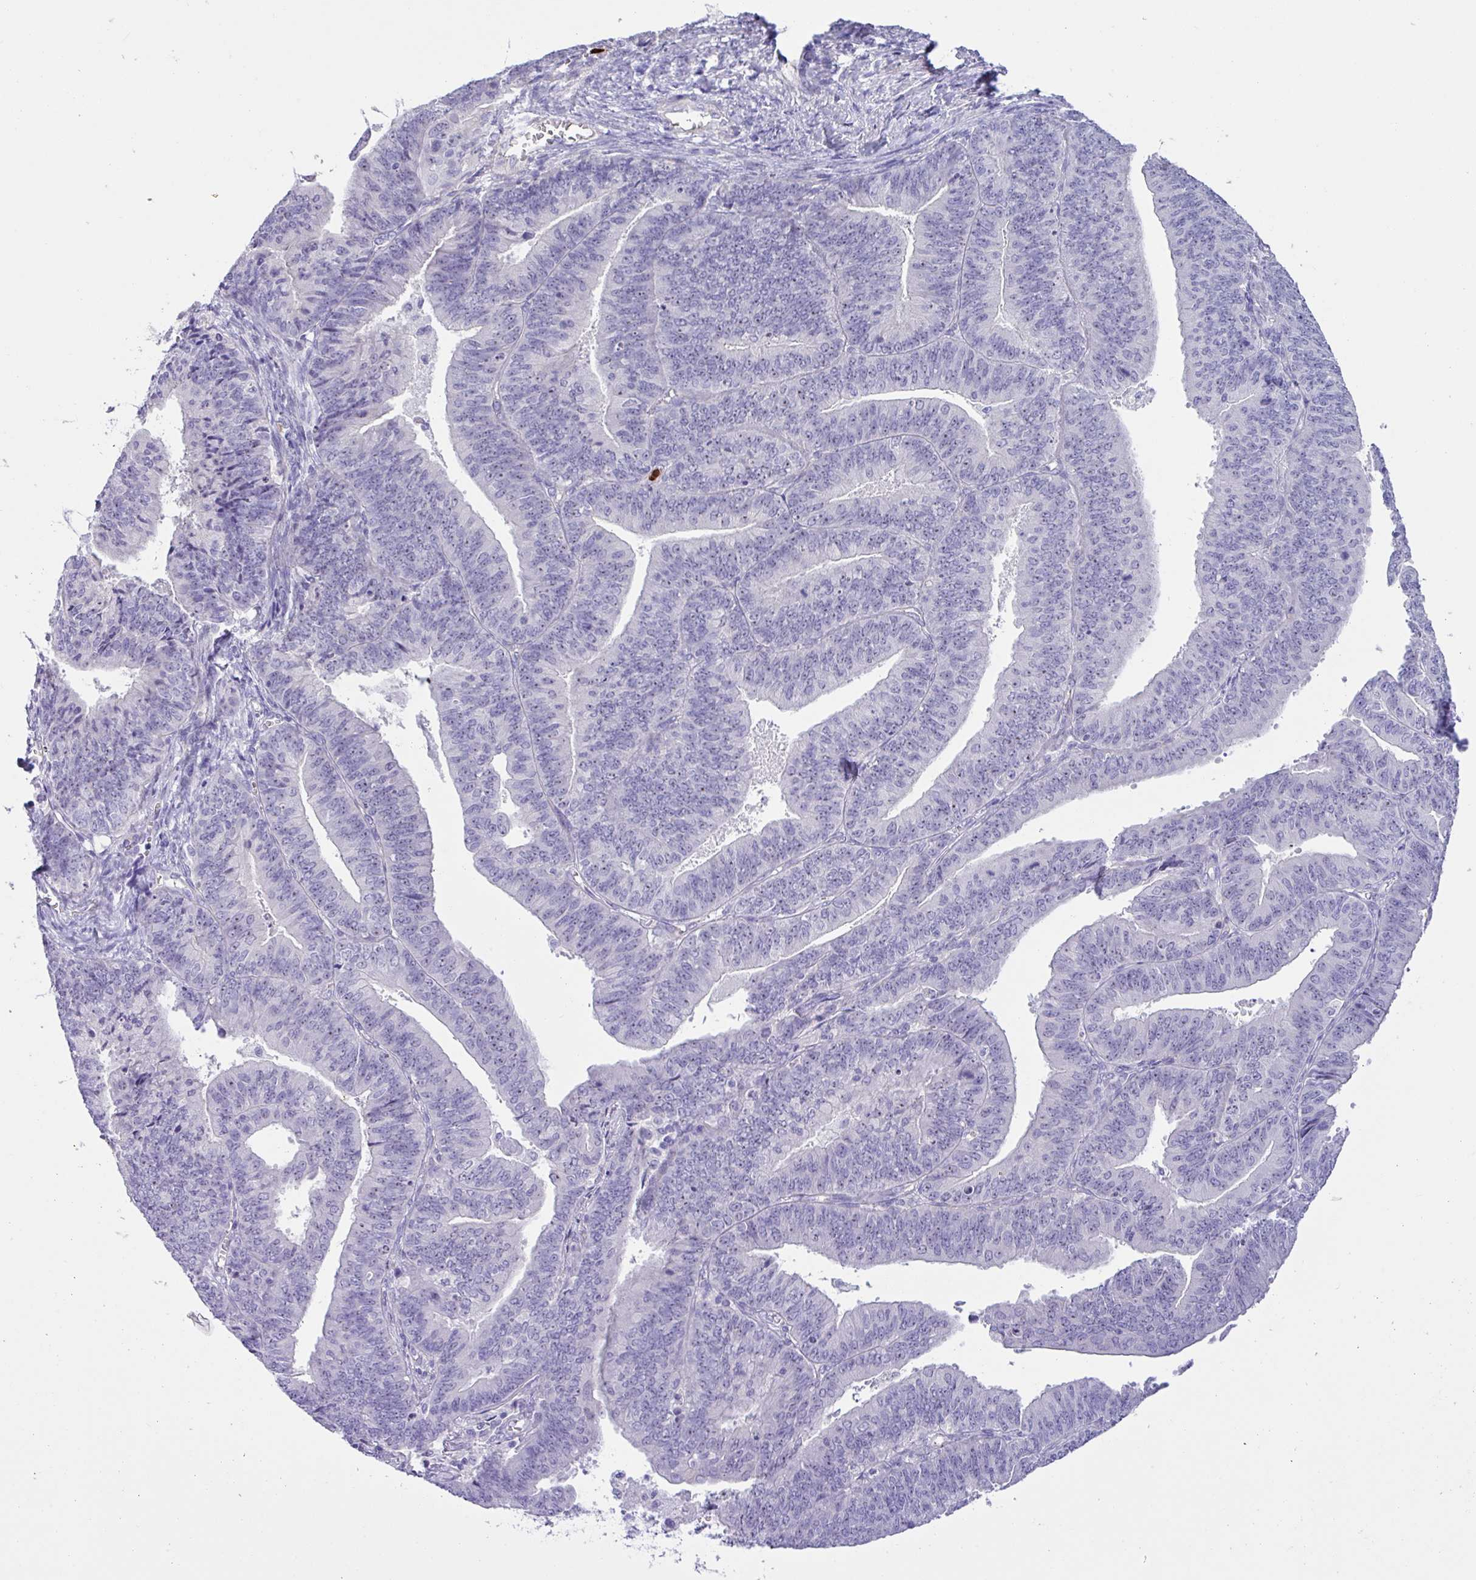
{"staining": {"intensity": "negative", "quantity": "none", "location": "none"}, "tissue": "endometrial cancer", "cell_type": "Tumor cells", "image_type": "cancer", "snomed": [{"axis": "morphology", "description": "Adenocarcinoma, NOS"}, {"axis": "topography", "description": "Endometrium"}], "caption": "IHC of human endometrial cancer (adenocarcinoma) reveals no positivity in tumor cells.", "gene": "MRM2", "patient": {"sex": "female", "age": 73}}